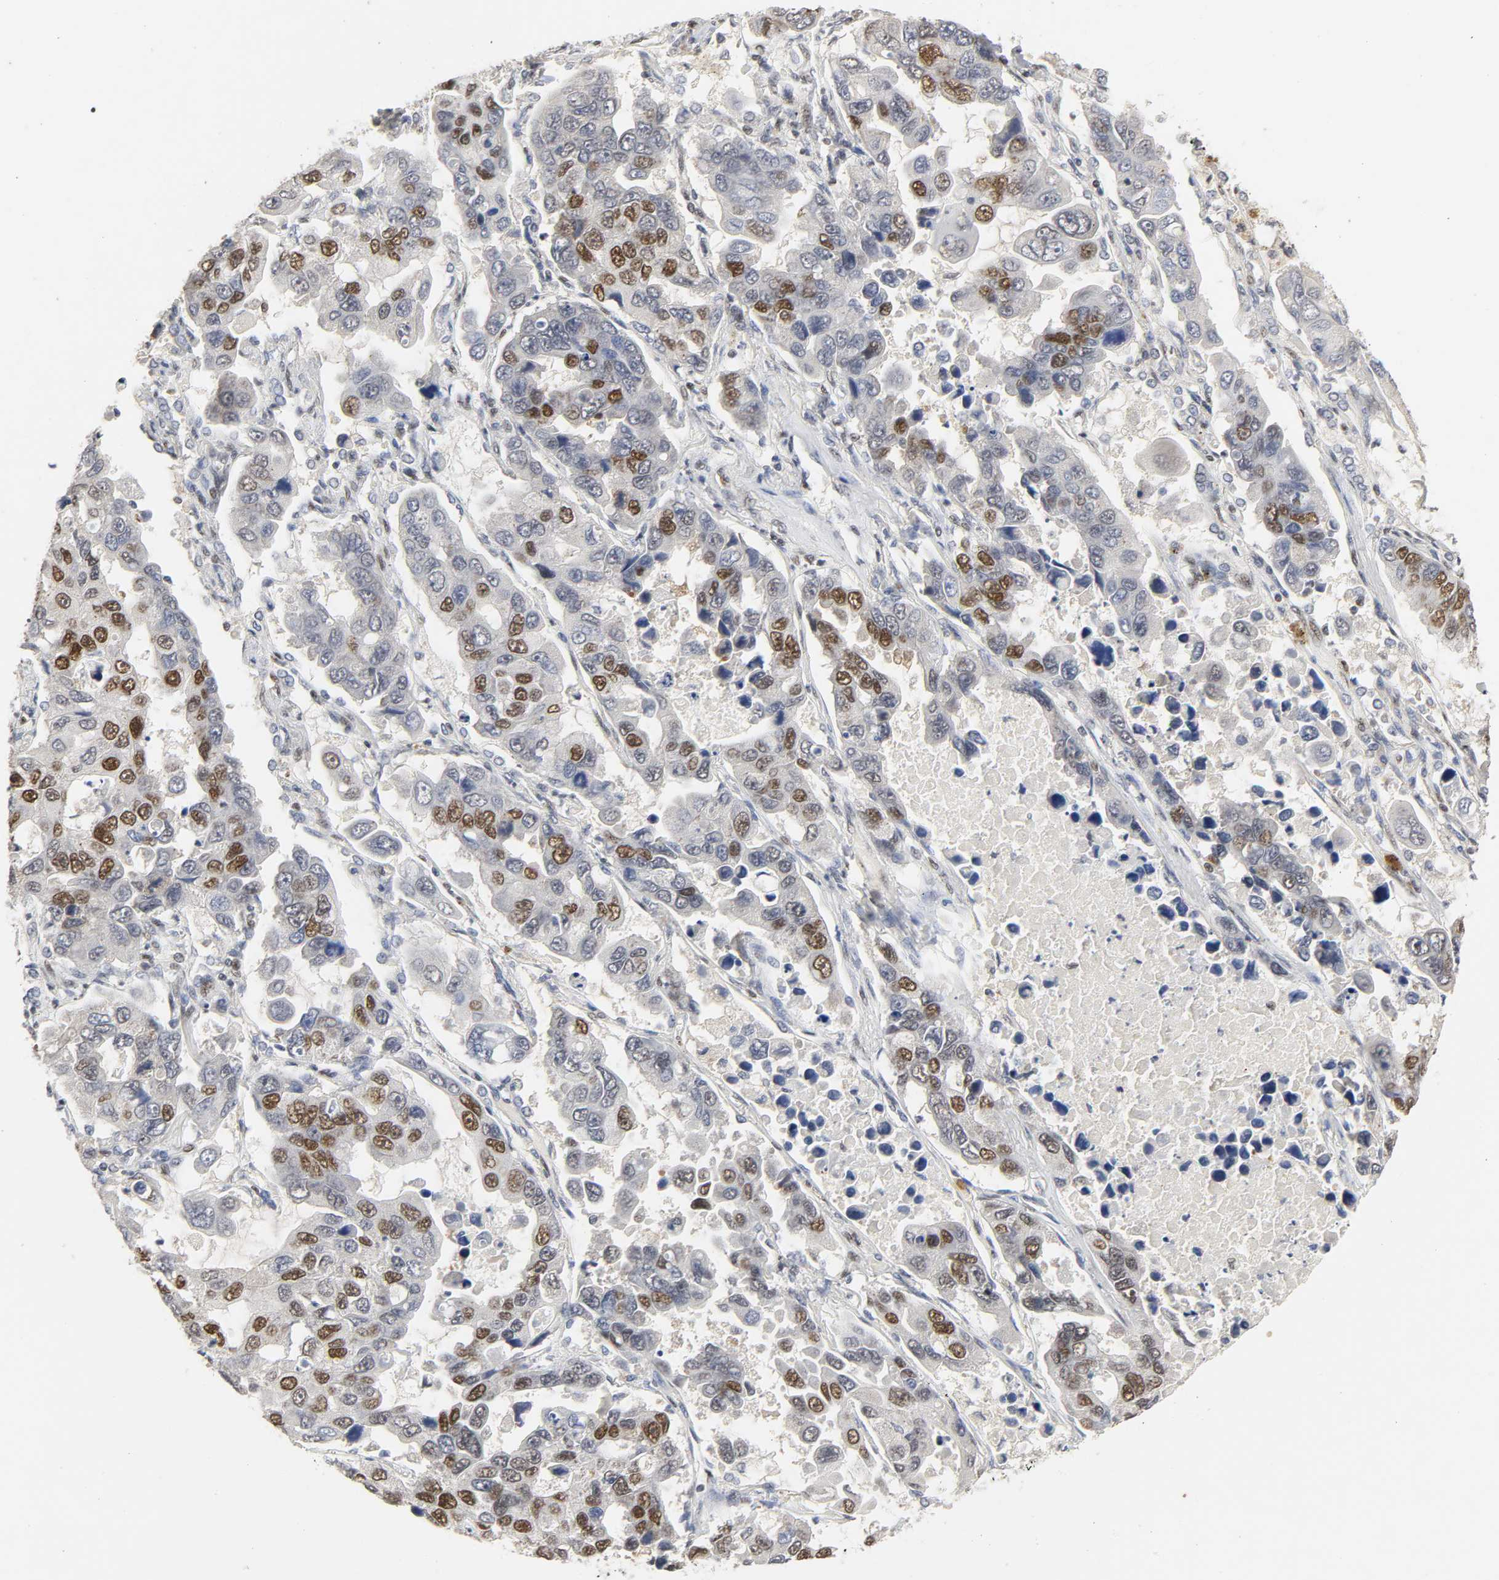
{"staining": {"intensity": "strong", "quantity": "25%-75%", "location": "nuclear"}, "tissue": "lung cancer", "cell_type": "Tumor cells", "image_type": "cancer", "snomed": [{"axis": "morphology", "description": "Adenocarcinoma, NOS"}, {"axis": "topography", "description": "Lung"}], "caption": "High-magnification brightfield microscopy of adenocarcinoma (lung) stained with DAB (brown) and counterstained with hematoxylin (blue). tumor cells exhibit strong nuclear positivity is identified in approximately25%-75% of cells.", "gene": "NCOA6", "patient": {"sex": "male", "age": 64}}